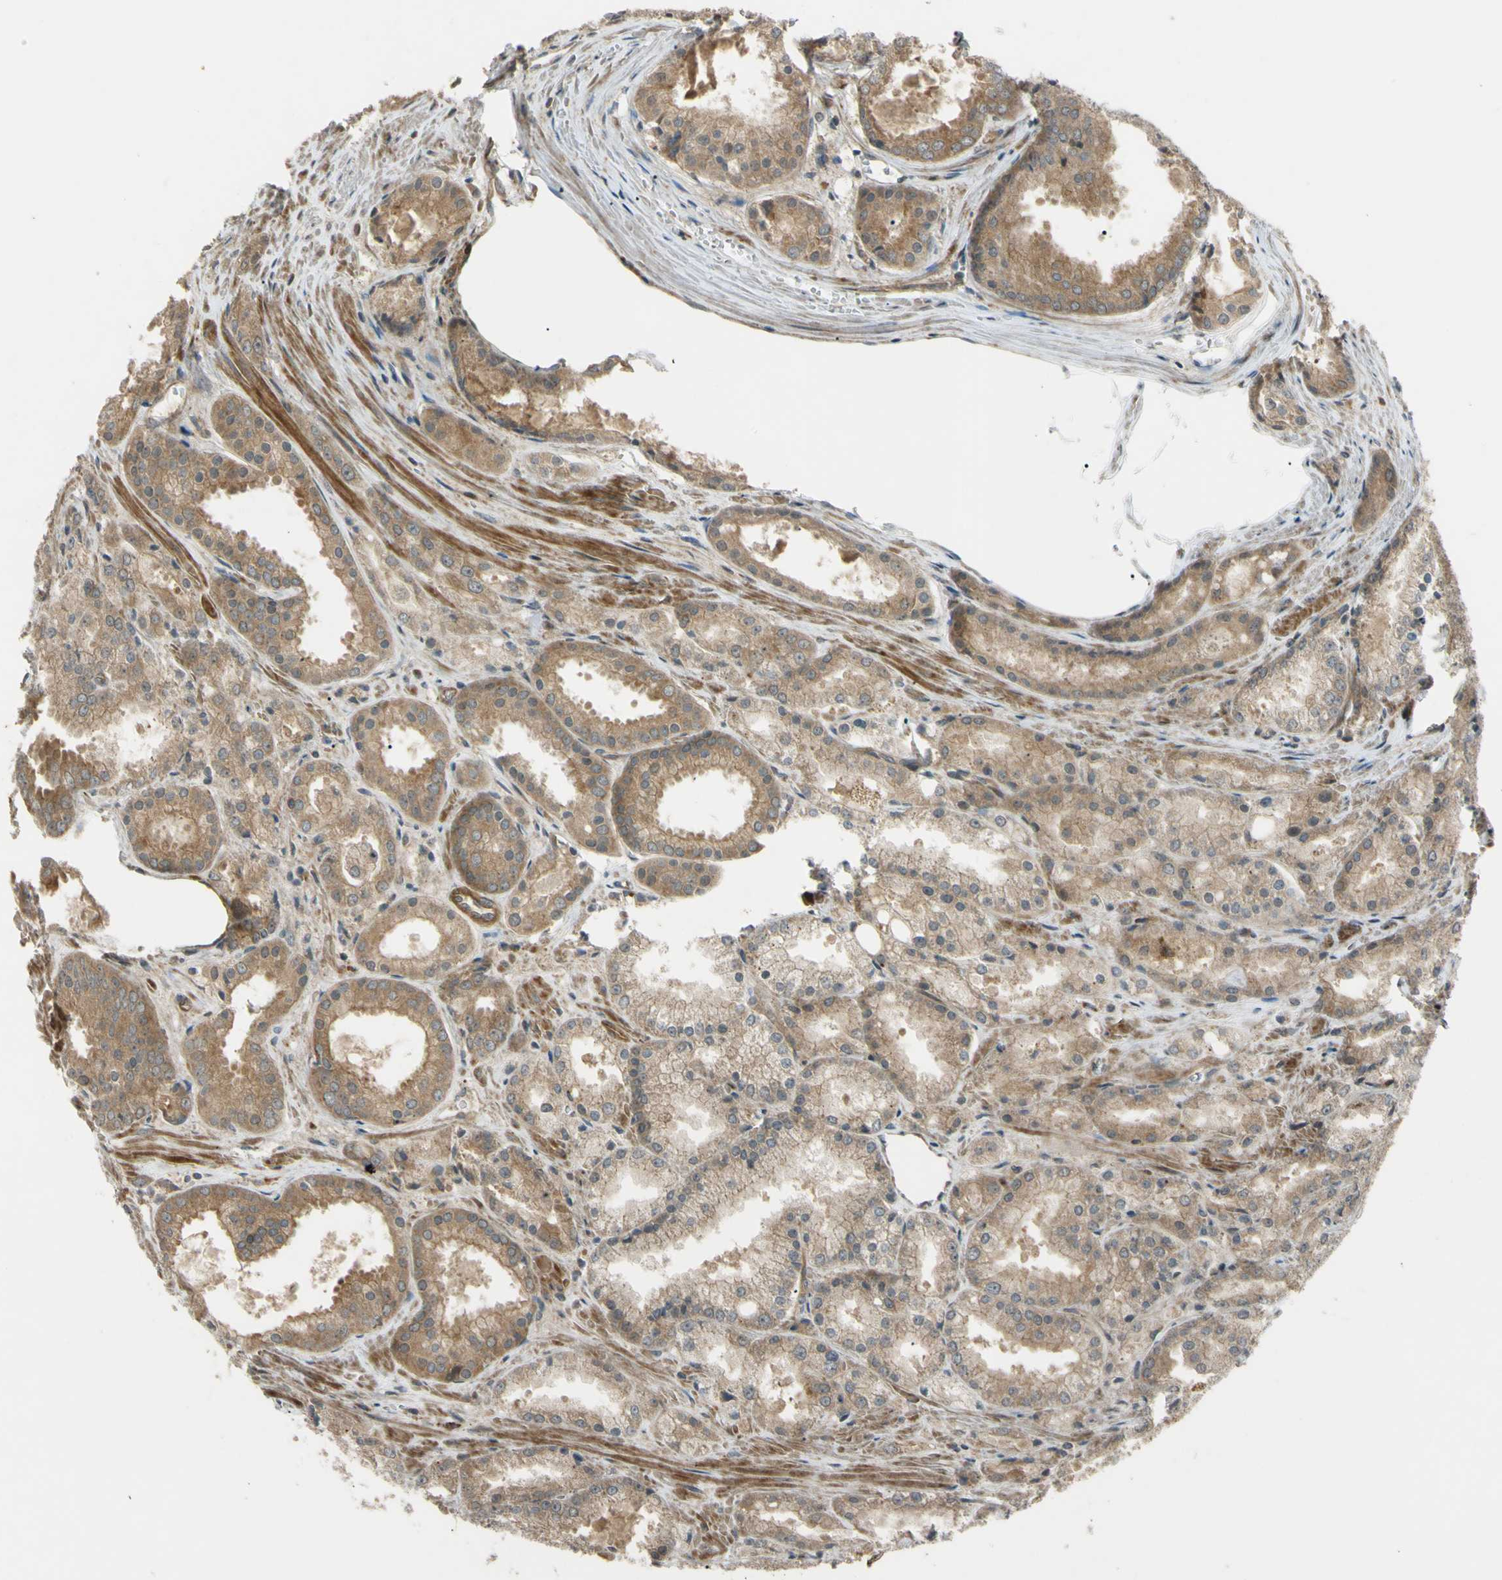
{"staining": {"intensity": "moderate", "quantity": ">75%", "location": "cytoplasmic/membranous"}, "tissue": "prostate cancer", "cell_type": "Tumor cells", "image_type": "cancer", "snomed": [{"axis": "morphology", "description": "Adenocarcinoma, Low grade"}, {"axis": "topography", "description": "Prostate"}], "caption": "The histopathology image exhibits staining of prostate low-grade adenocarcinoma, revealing moderate cytoplasmic/membranous protein staining (brown color) within tumor cells.", "gene": "FLII", "patient": {"sex": "male", "age": 64}}